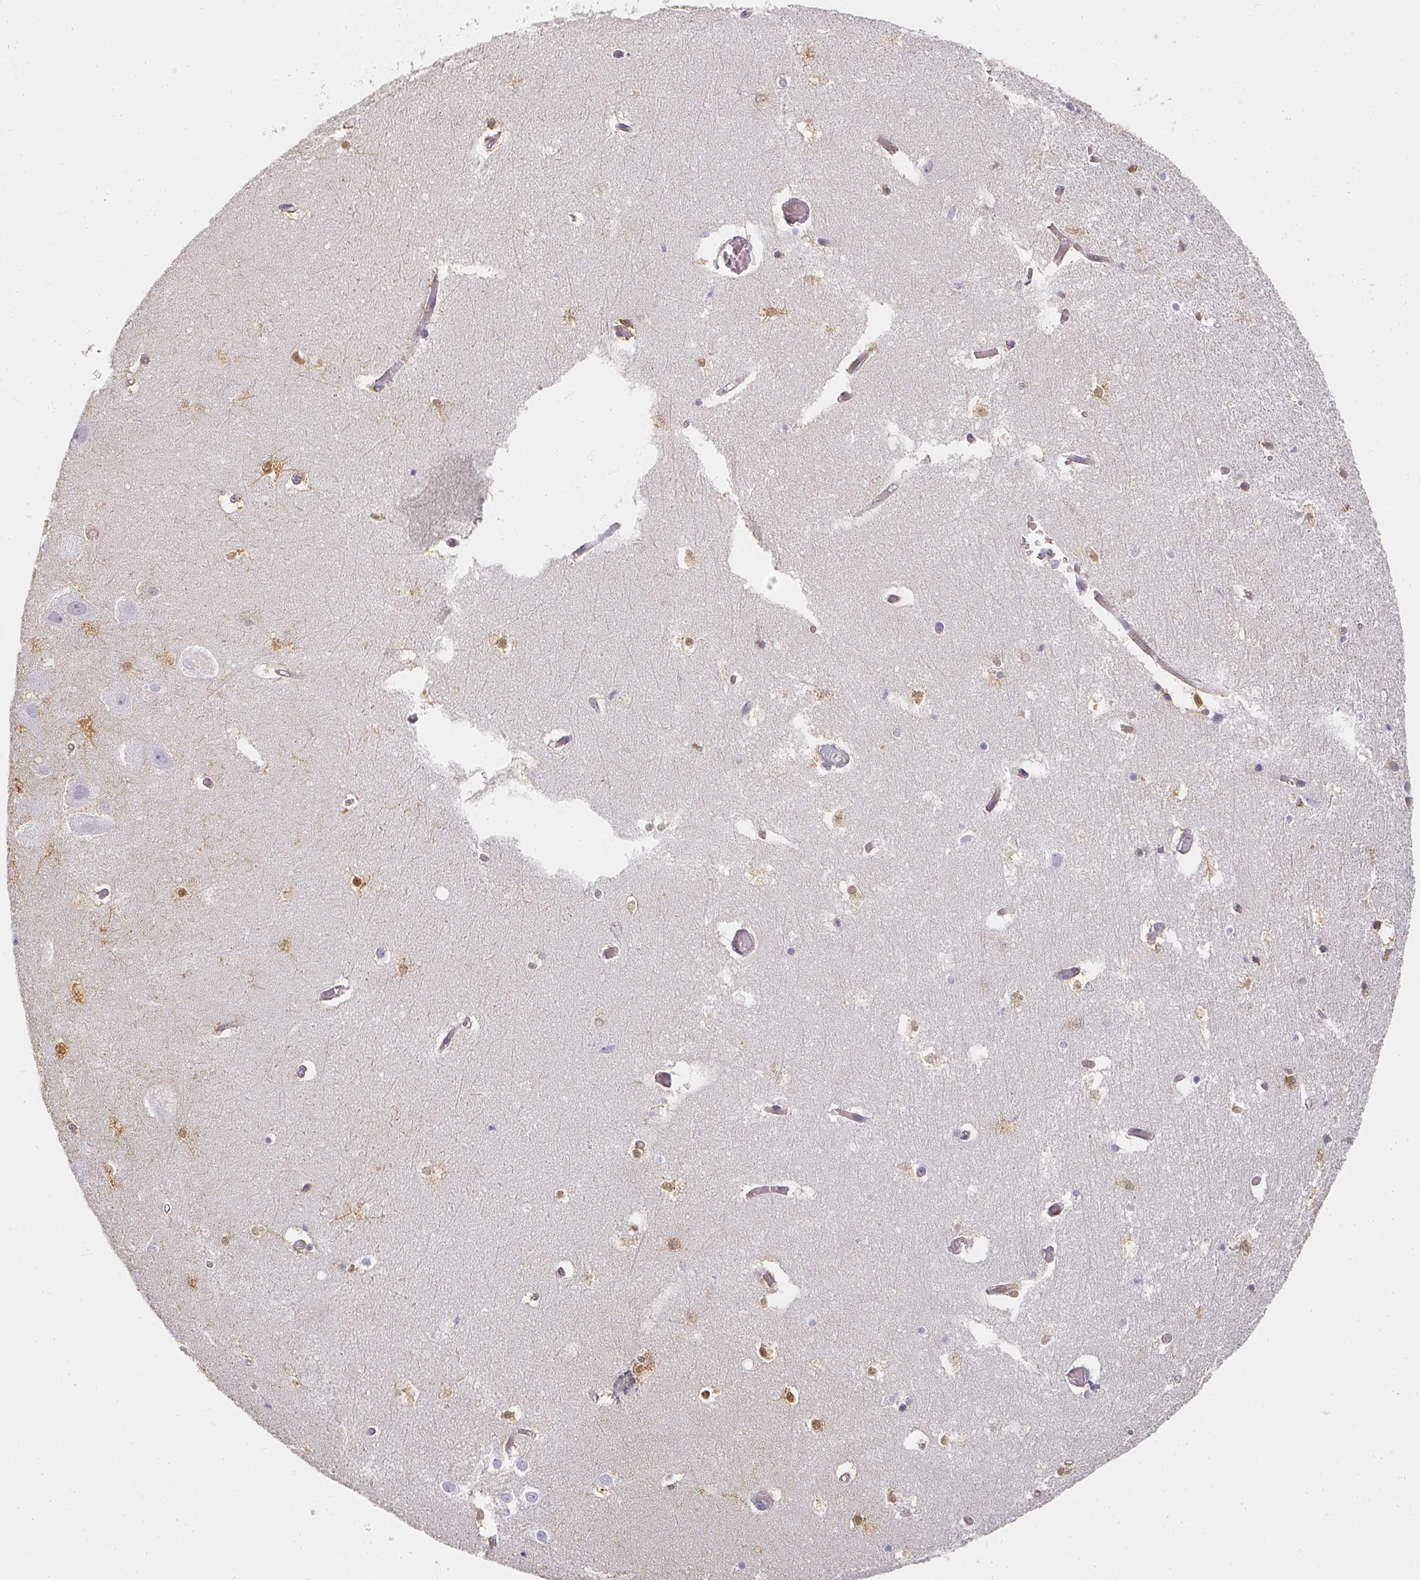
{"staining": {"intensity": "moderate", "quantity": "25%-75%", "location": "cytoplasmic/membranous,nuclear"}, "tissue": "hippocampus", "cell_type": "Glial cells", "image_type": "normal", "snomed": [{"axis": "morphology", "description": "Normal tissue, NOS"}, {"axis": "topography", "description": "Hippocampus"}], "caption": "A micrograph showing moderate cytoplasmic/membranous,nuclear staining in about 25%-75% of glial cells in unremarkable hippocampus, as visualized by brown immunohistochemical staining.", "gene": "SHISA2", "patient": {"sex": "female", "age": 52}}